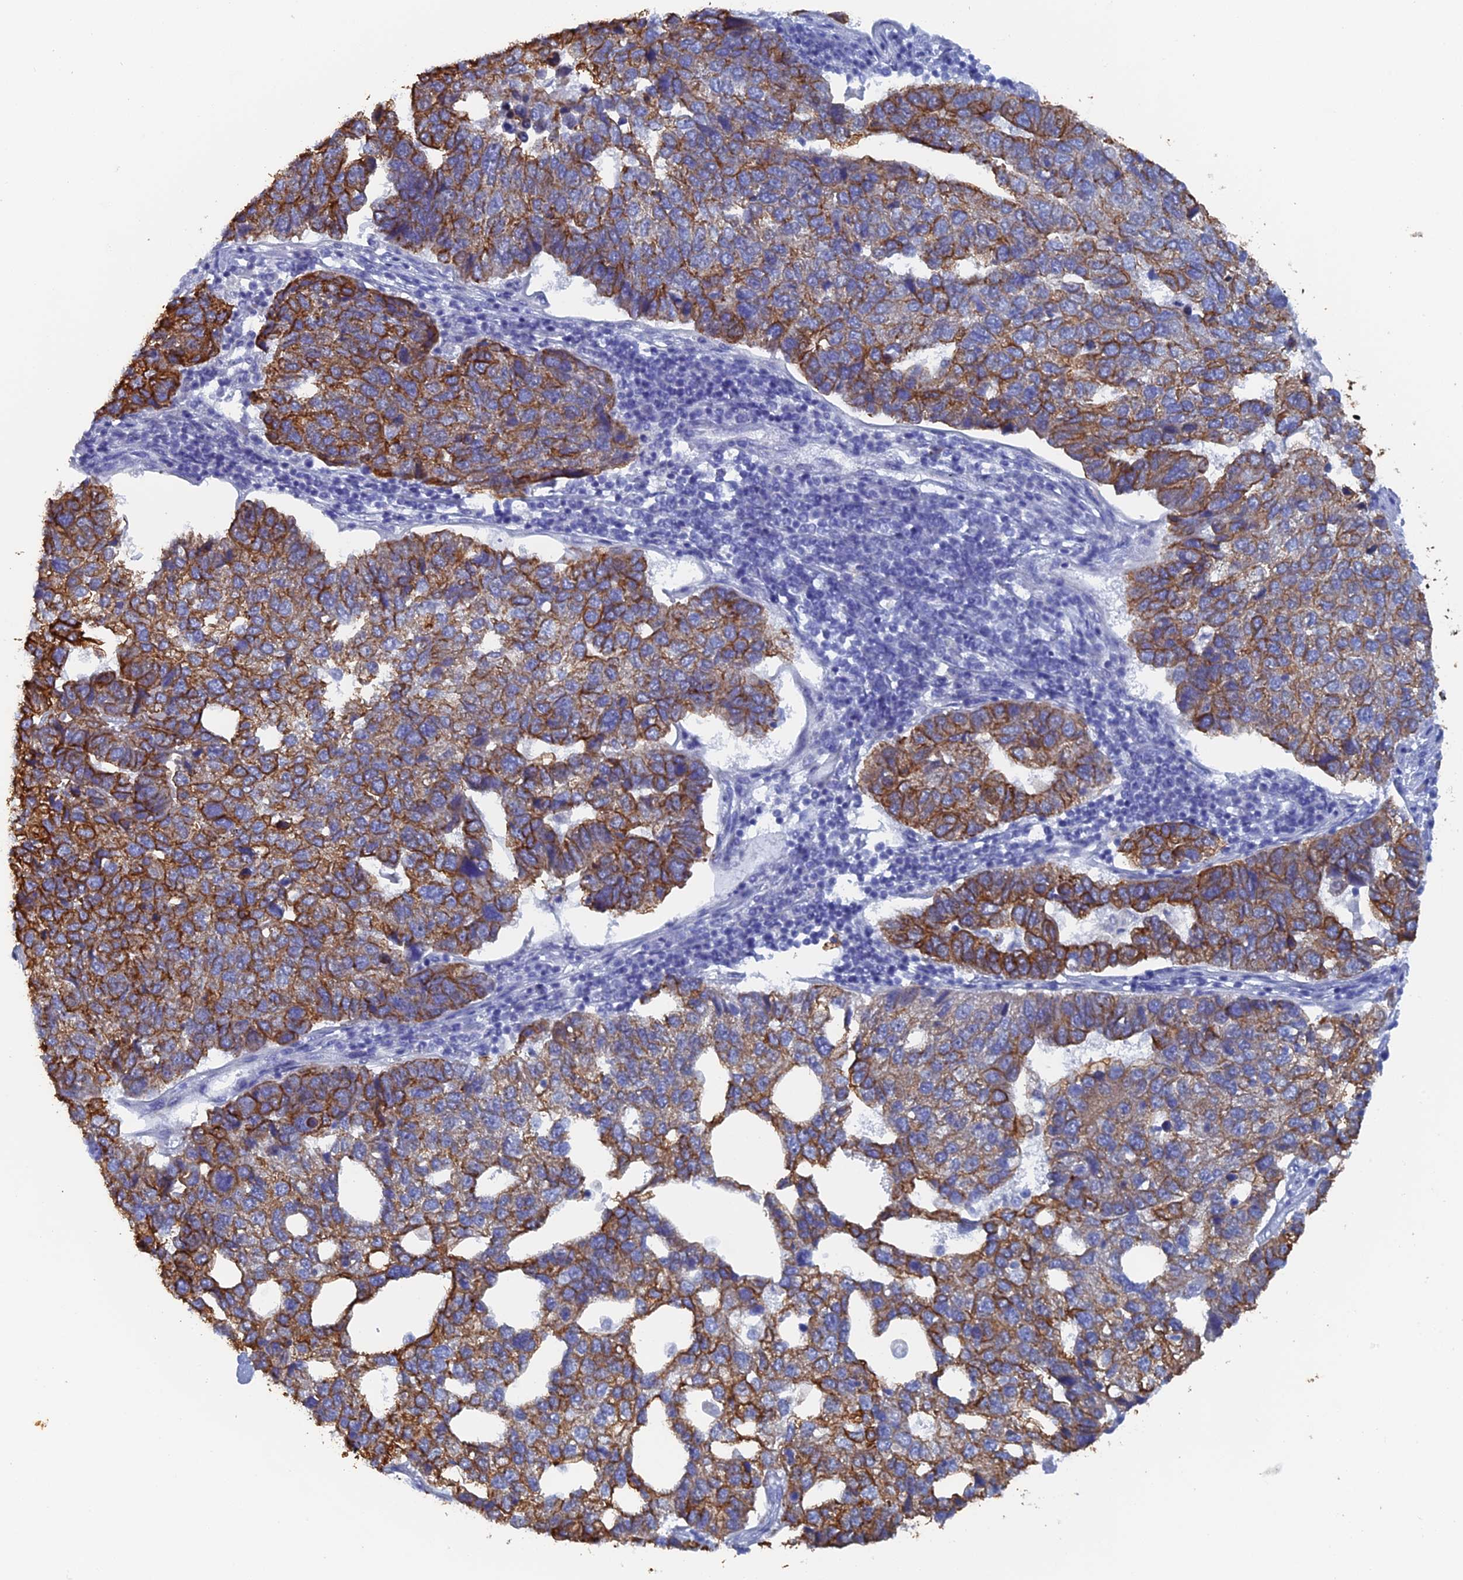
{"staining": {"intensity": "moderate", "quantity": "25%-75%", "location": "cytoplasmic/membranous"}, "tissue": "pancreatic cancer", "cell_type": "Tumor cells", "image_type": "cancer", "snomed": [{"axis": "morphology", "description": "Adenocarcinoma, NOS"}, {"axis": "topography", "description": "Pancreas"}], "caption": "High-magnification brightfield microscopy of pancreatic adenocarcinoma stained with DAB (brown) and counterstained with hematoxylin (blue). tumor cells exhibit moderate cytoplasmic/membranous positivity is identified in approximately25%-75% of cells.", "gene": "SRFBP1", "patient": {"sex": "female", "age": 61}}